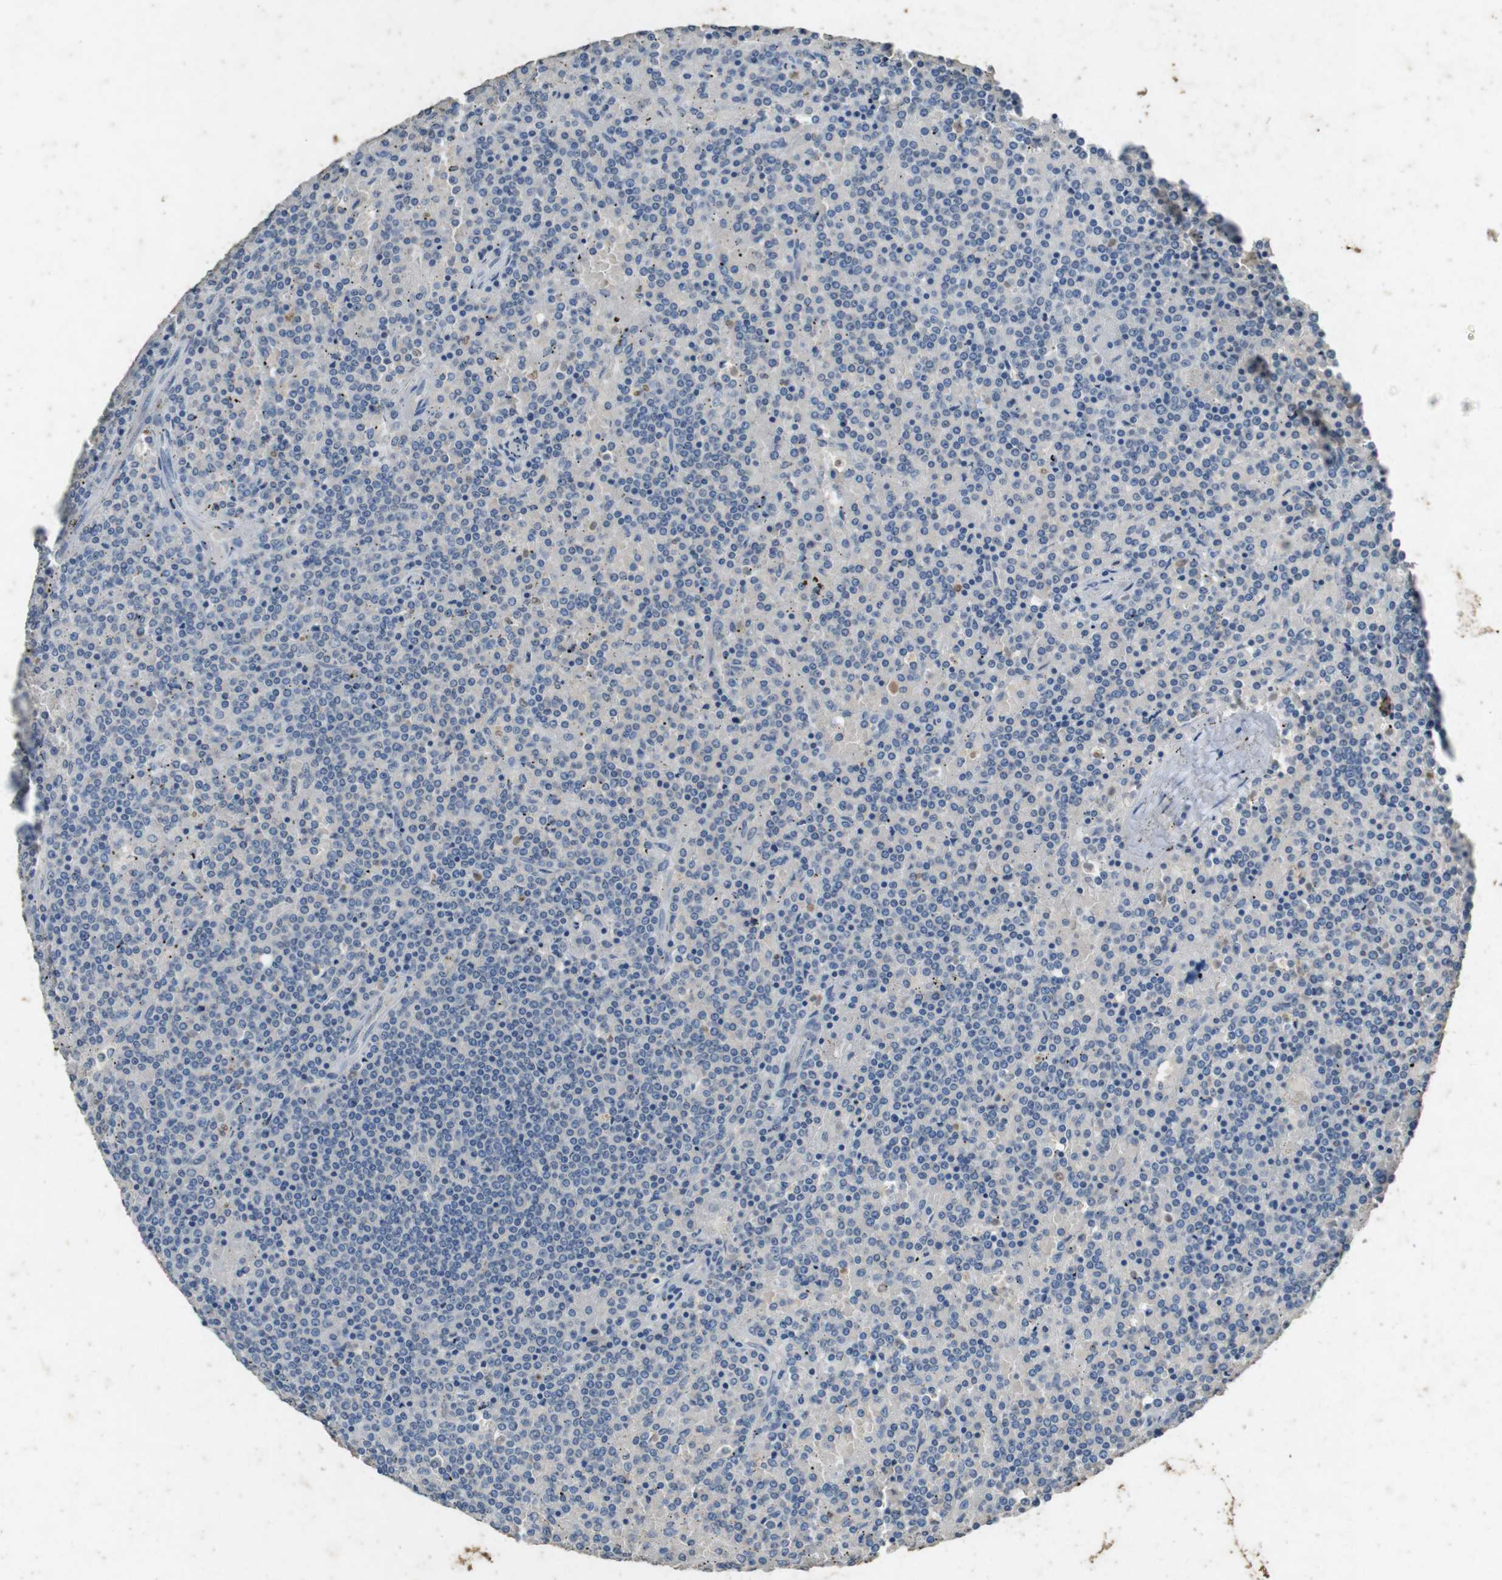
{"staining": {"intensity": "negative", "quantity": "none", "location": "none"}, "tissue": "lymphoma", "cell_type": "Tumor cells", "image_type": "cancer", "snomed": [{"axis": "morphology", "description": "Malignant lymphoma, non-Hodgkin's type, Low grade"}, {"axis": "topography", "description": "Spleen"}], "caption": "DAB immunohistochemical staining of lymphoma reveals no significant expression in tumor cells.", "gene": "STBD1", "patient": {"sex": "female", "age": 19}}